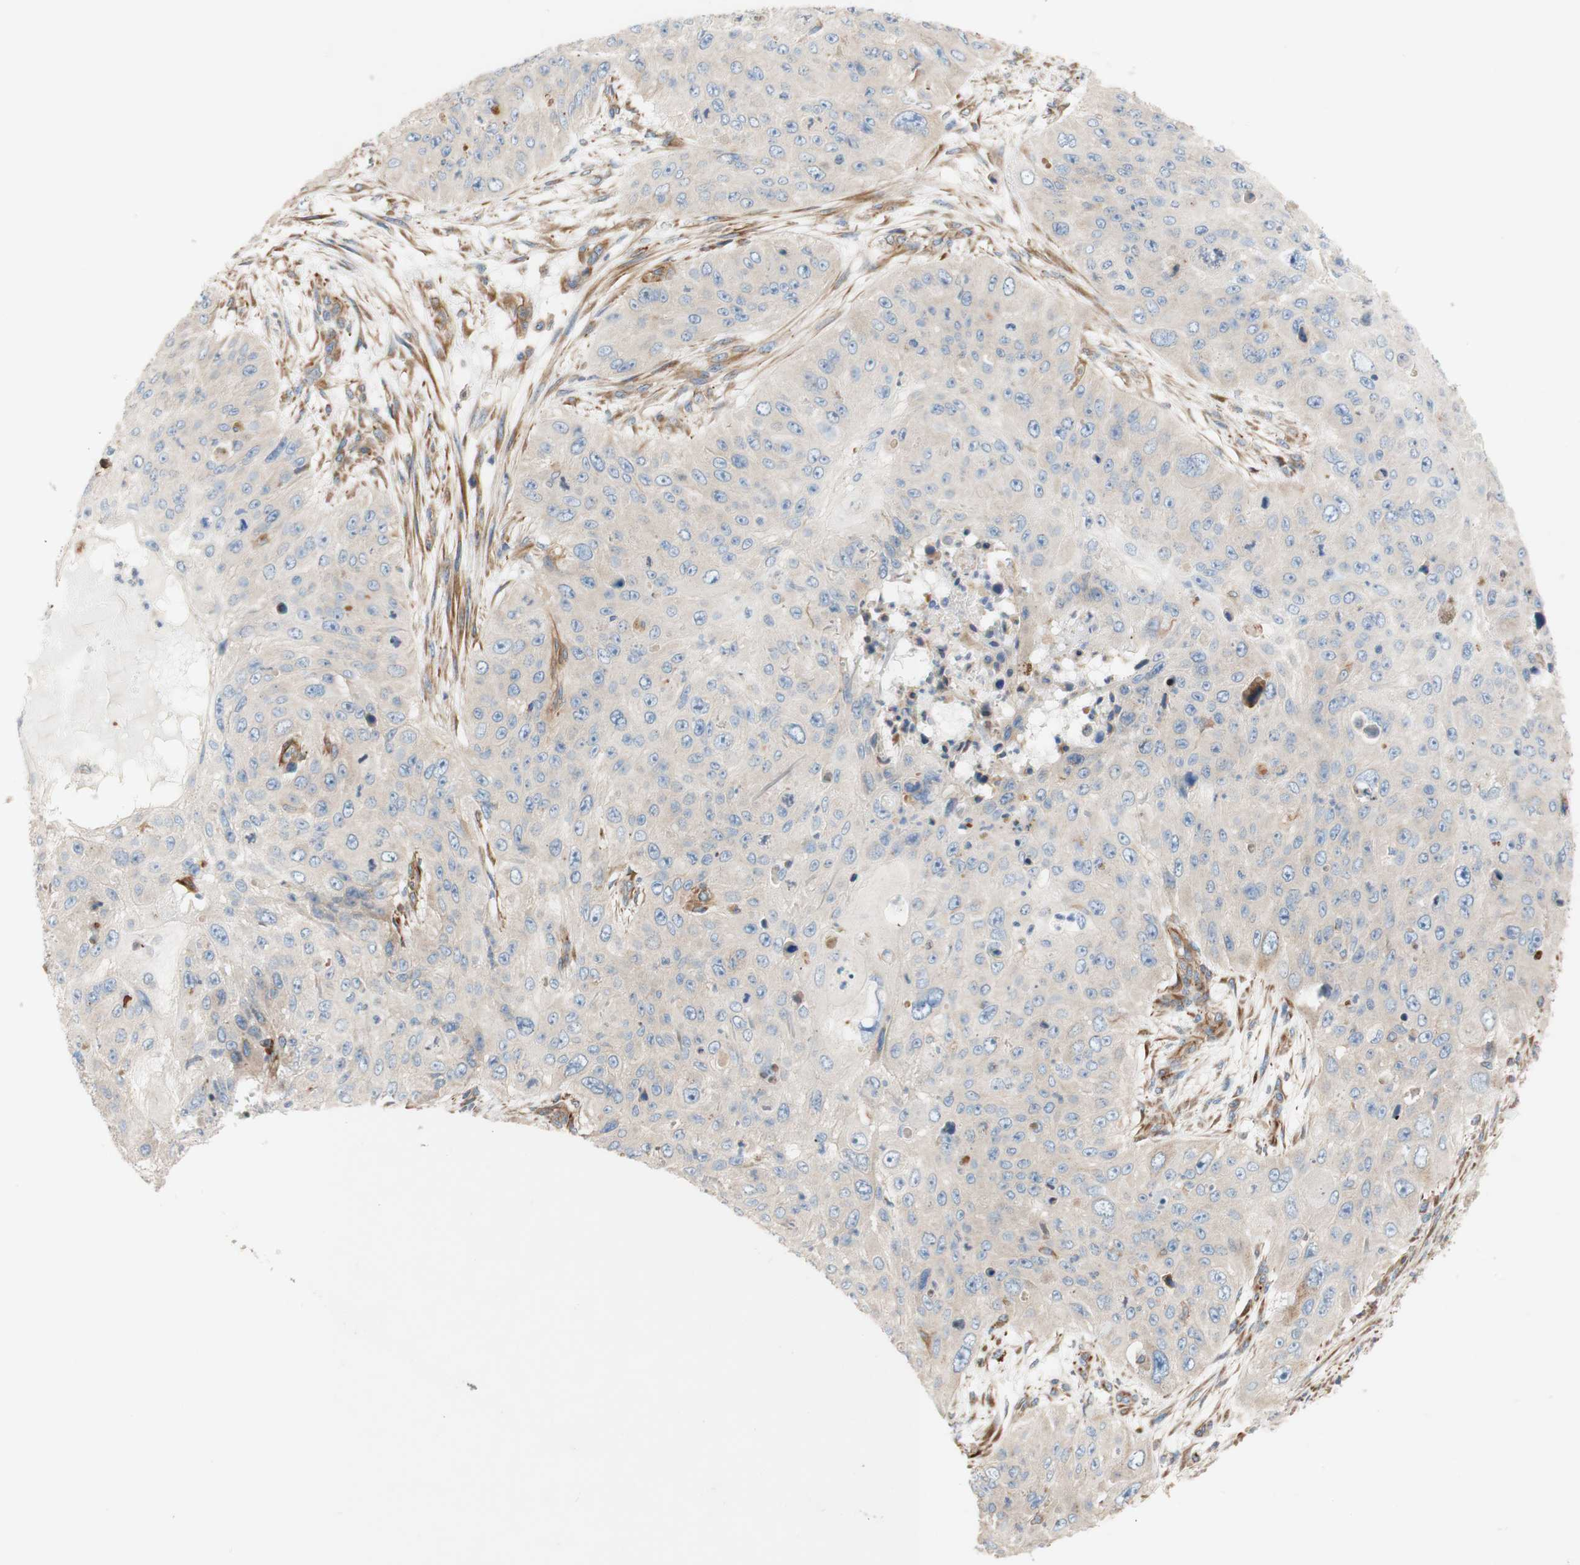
{"staining": {"intensity": "weak", "quantity": ">75%", "location": "cytoplasmic/membranous"}, "tissue": "skin cancer", "cell_type": "Tumor cells", "image_type": "cancer", "snomed": [{"axis": "morphology", "description": "Squamous cell carcinoma, NOS"}, {"axis": "topography", "description": "Skin"}], "caption": "DAB immunohistochemical staining of human squamous cell carcinoma (skin) demonstrates weak cytoplasmic/membranous protein expression in approximately >75% of tumor cells.", "gene": "C1orf43", "patient": {"sex": "female", "age": 80}}